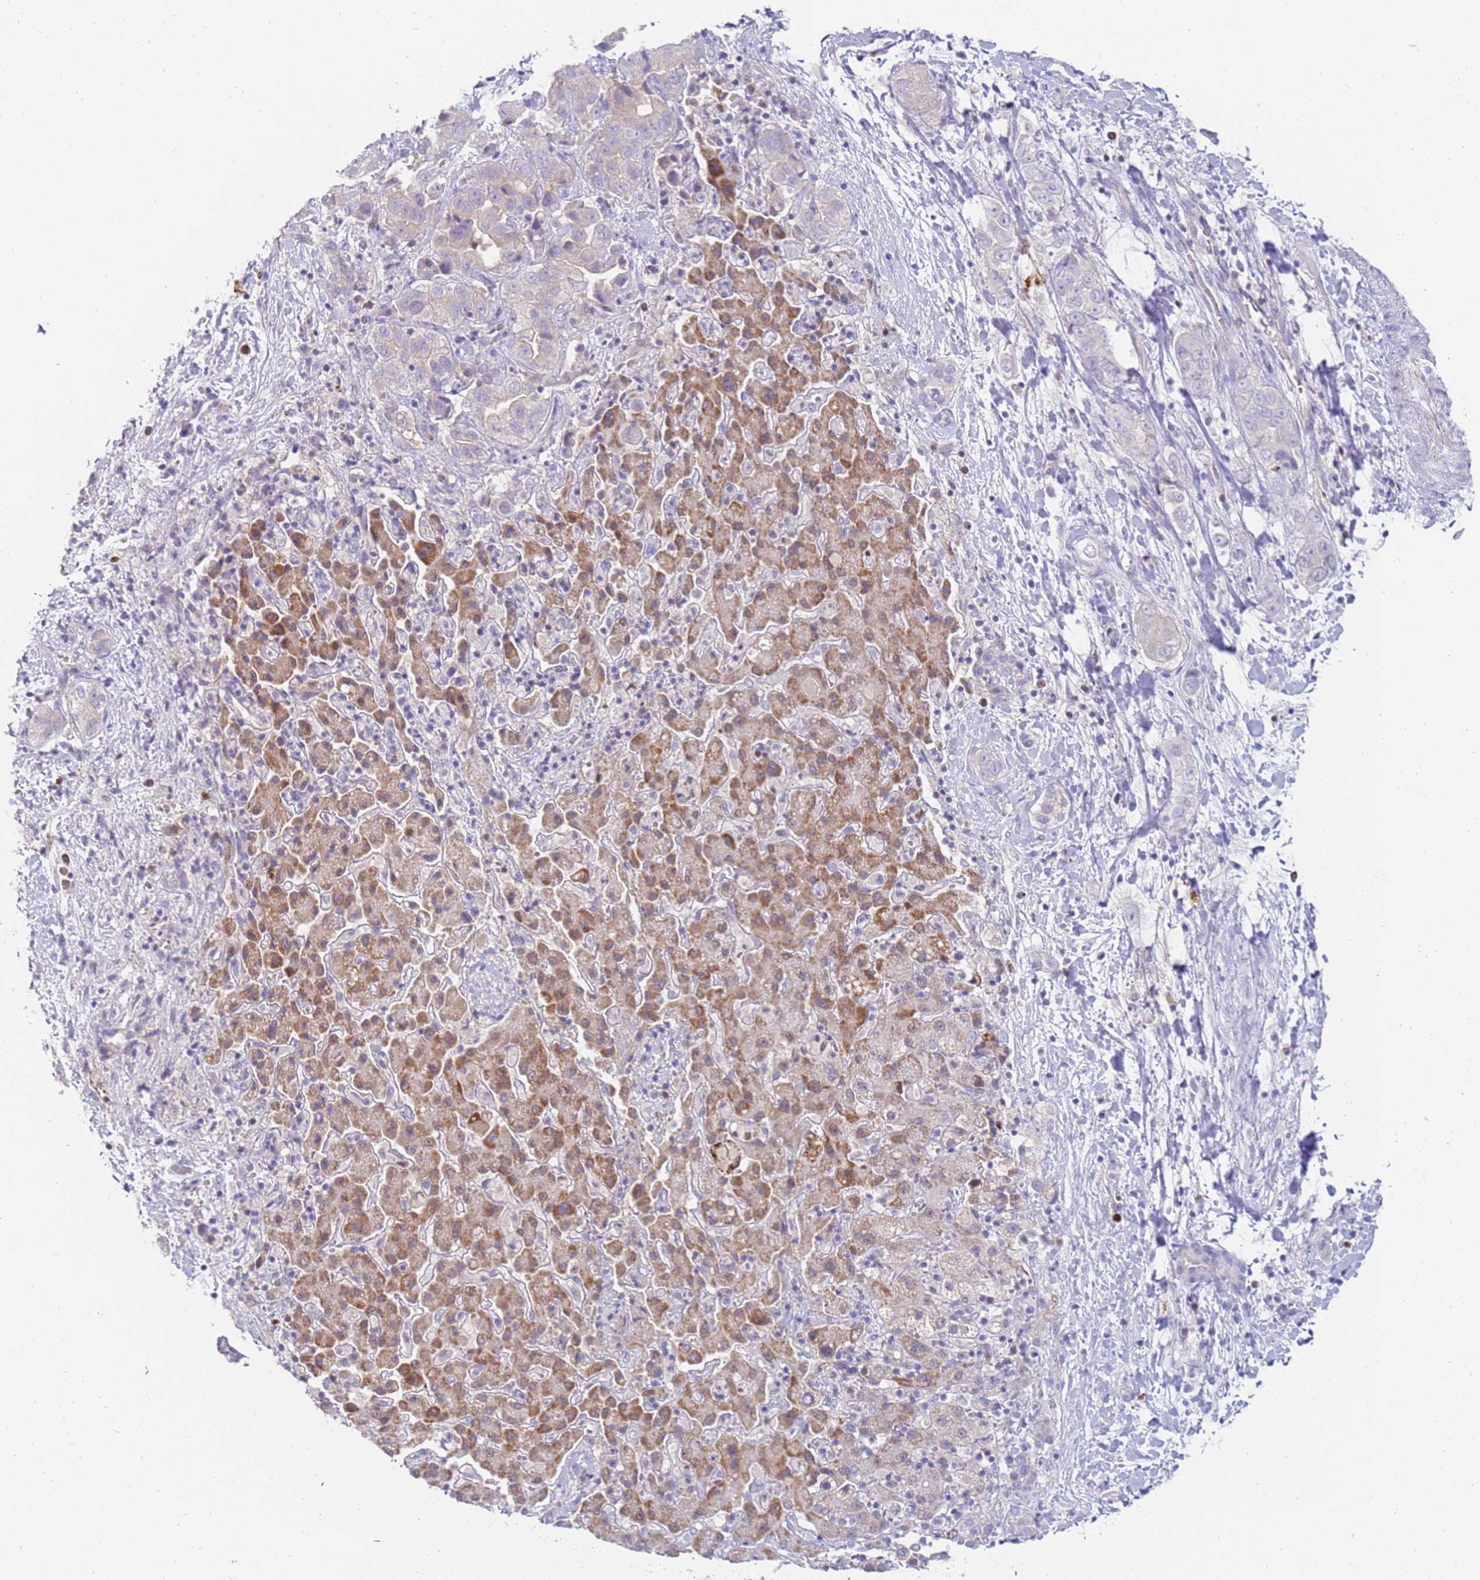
{"staining": {"intensity": "negative", "quantity": "none", "location": "none"}, "tissue": "liver cancer", "cell_type": "Tumor cells", "image_type": "cancer", "snomed": [{"axis": "morphology", "description": "Cholangiocarcinoma"}, {"axis": "topography", "description": "Liver"}], "caption": "High magnification brightfield microscopy of liver cancer (cholangiocarcinoma) stained with DAB (3,3'-diaminobenzidine) (brown) and counterstained with hematoxylin (blue): tumor cells show no significant positivity.", "gene": "STK25", "patient": {"sex": "female", "age": 52}}